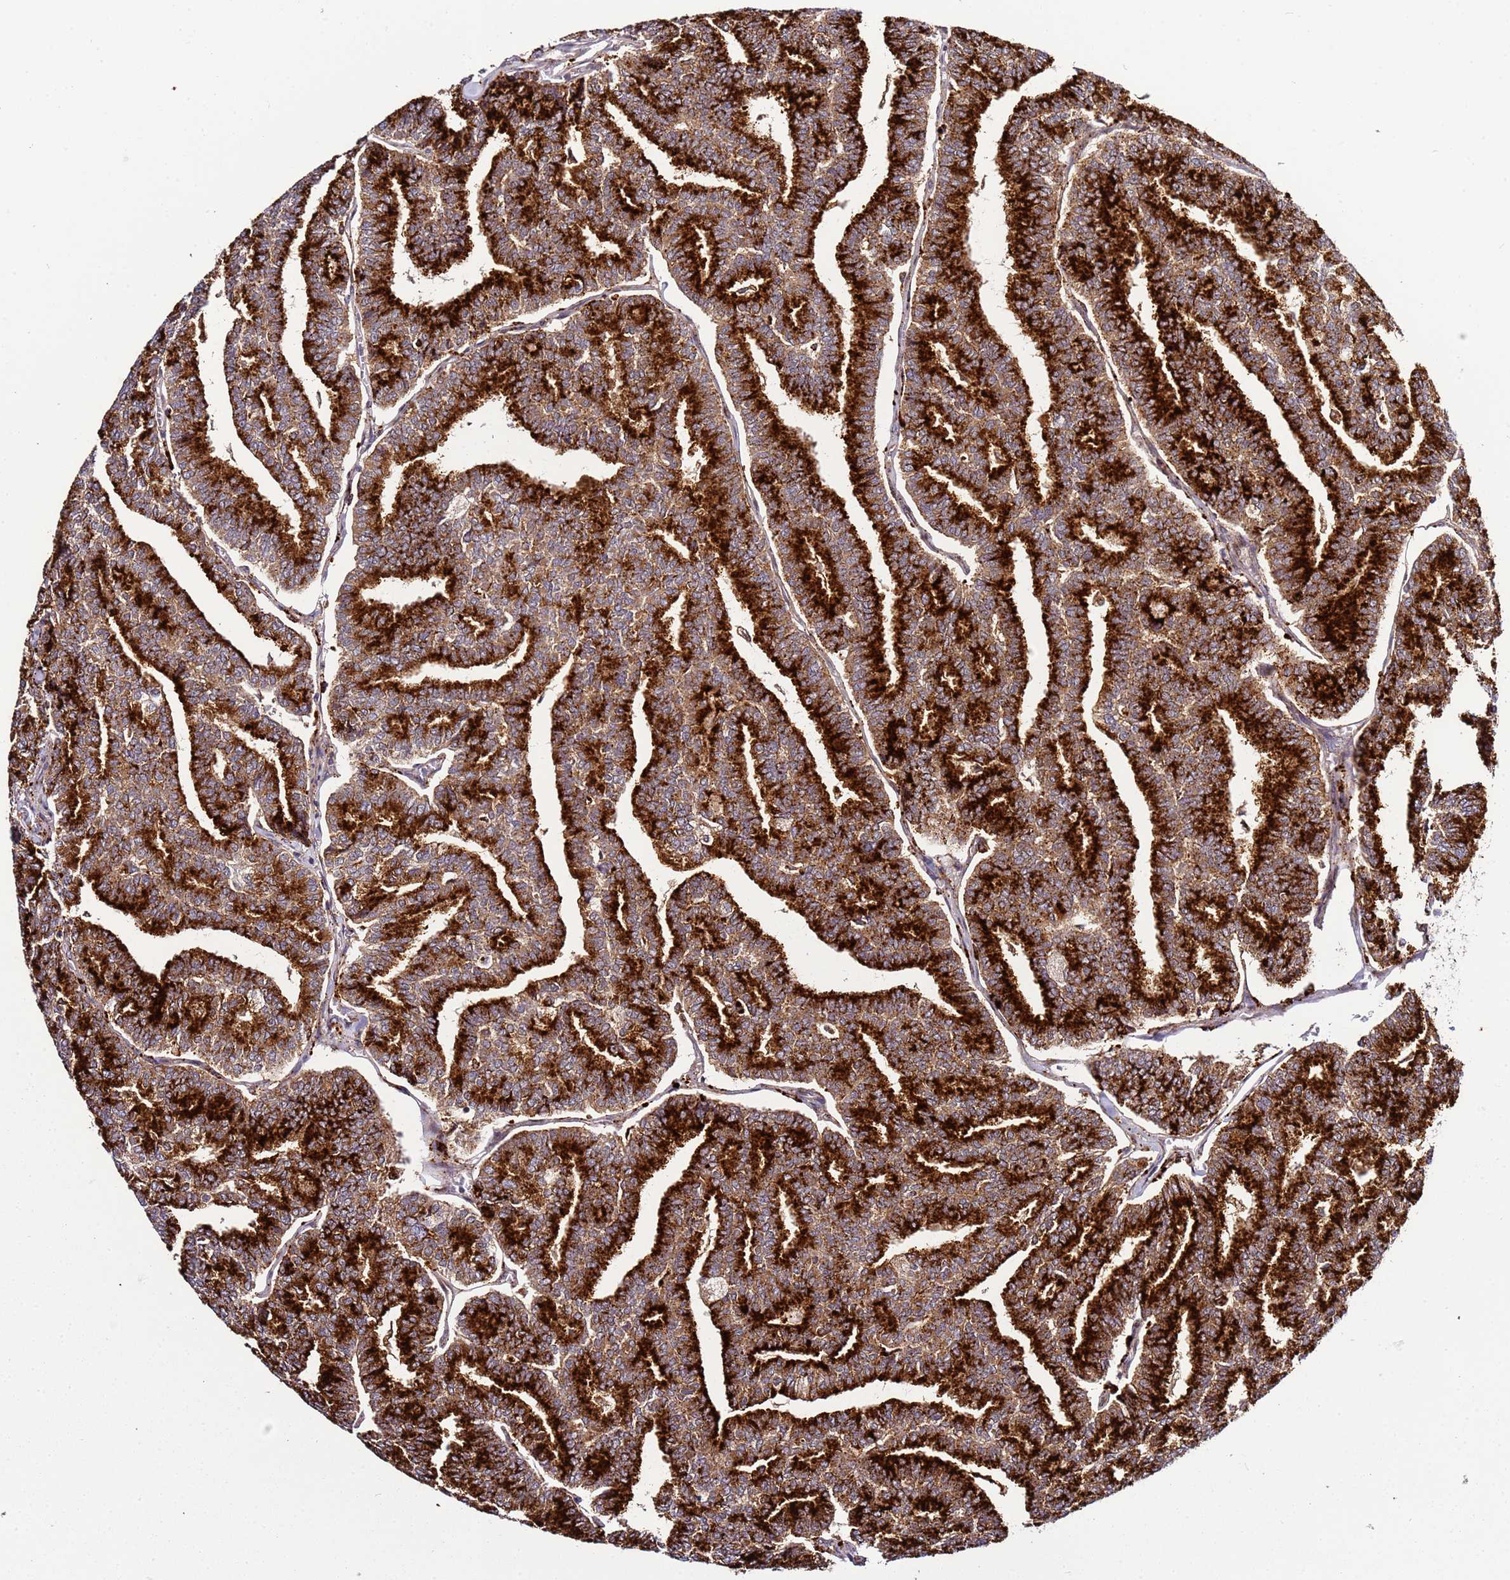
{"staining": {"intensity": "strong", "quantity": ">75%", "location": "cytoplasmic/membranous"}, "tissue": "thyroid cancer", "cell_type": "Tumor cells", "image_type": "cancer", "snomed": [{"axis": "morphology", "description": "Papillary adenocarcinoma, NOS"}, {"axis": "topography", "description": "Thyroid gland"}], "caption": "The photomicrograph exhibits staining of thyroid papillary adenocarcinoma, revealing strong cytoplasmic/membranous protein staining (brown color) within tumor cells.", "gene": "PVRIG", "patient": {"sex": "female", "age": 35}}